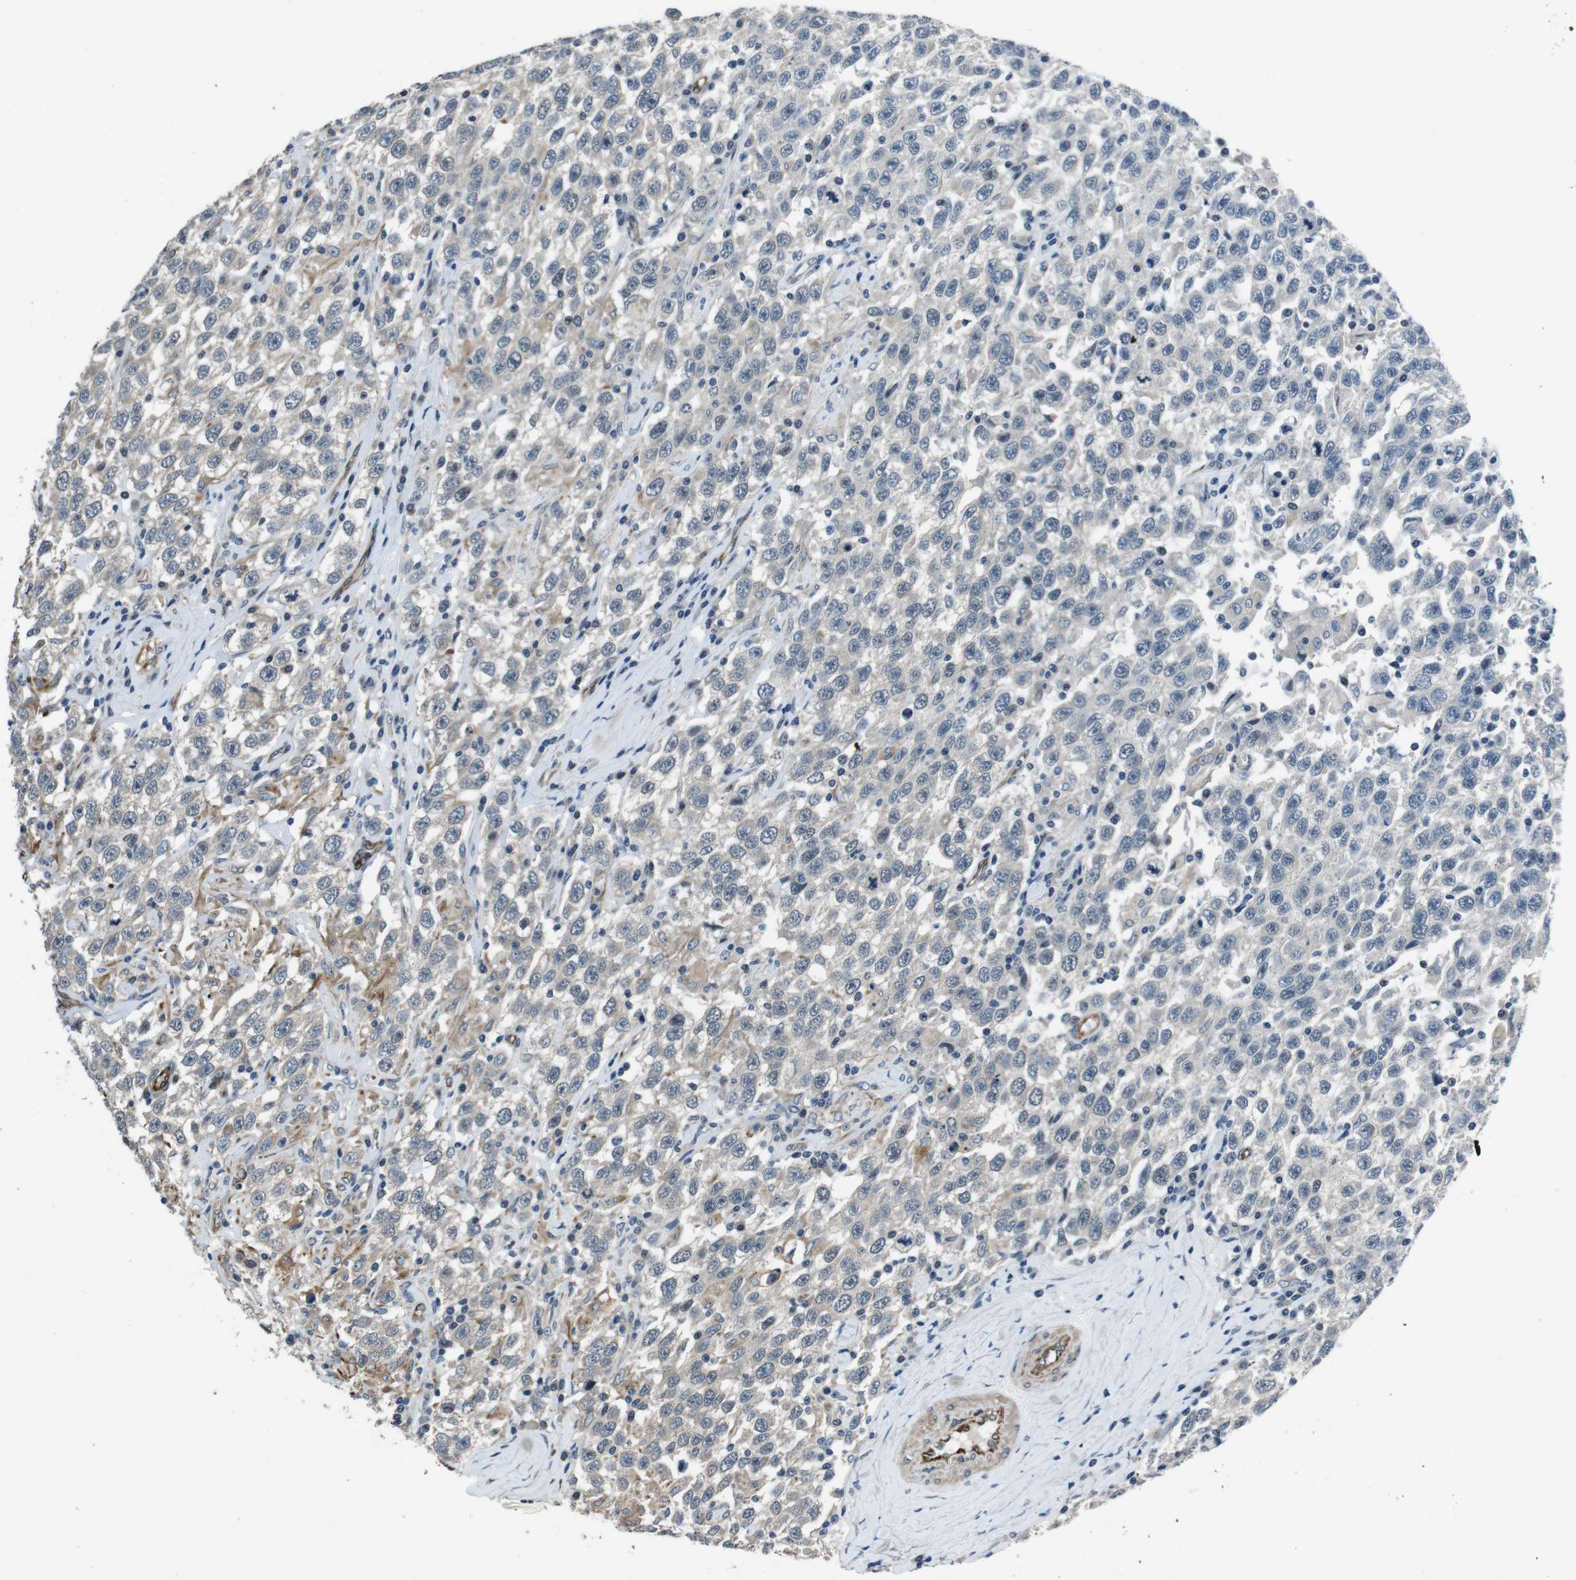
{"staining": {"intensity": "negative", "quantity": "none", "location": "none"}, "tissue": "testis cancer", "cell_type": "Tumor cells", "image_type": "cancer", "snomed": [{"axis": "morphology", "description": "Seminoma, NOS"}, {"axis": "topography", "description": "Testis"}], "caption": "This is a histopathology image of immunohistochemistry staining of seminoma (testis), which shows no expression in tumor cells.", "gene": "LRRC49", "patient": {"sex": "male", "age": 41}}